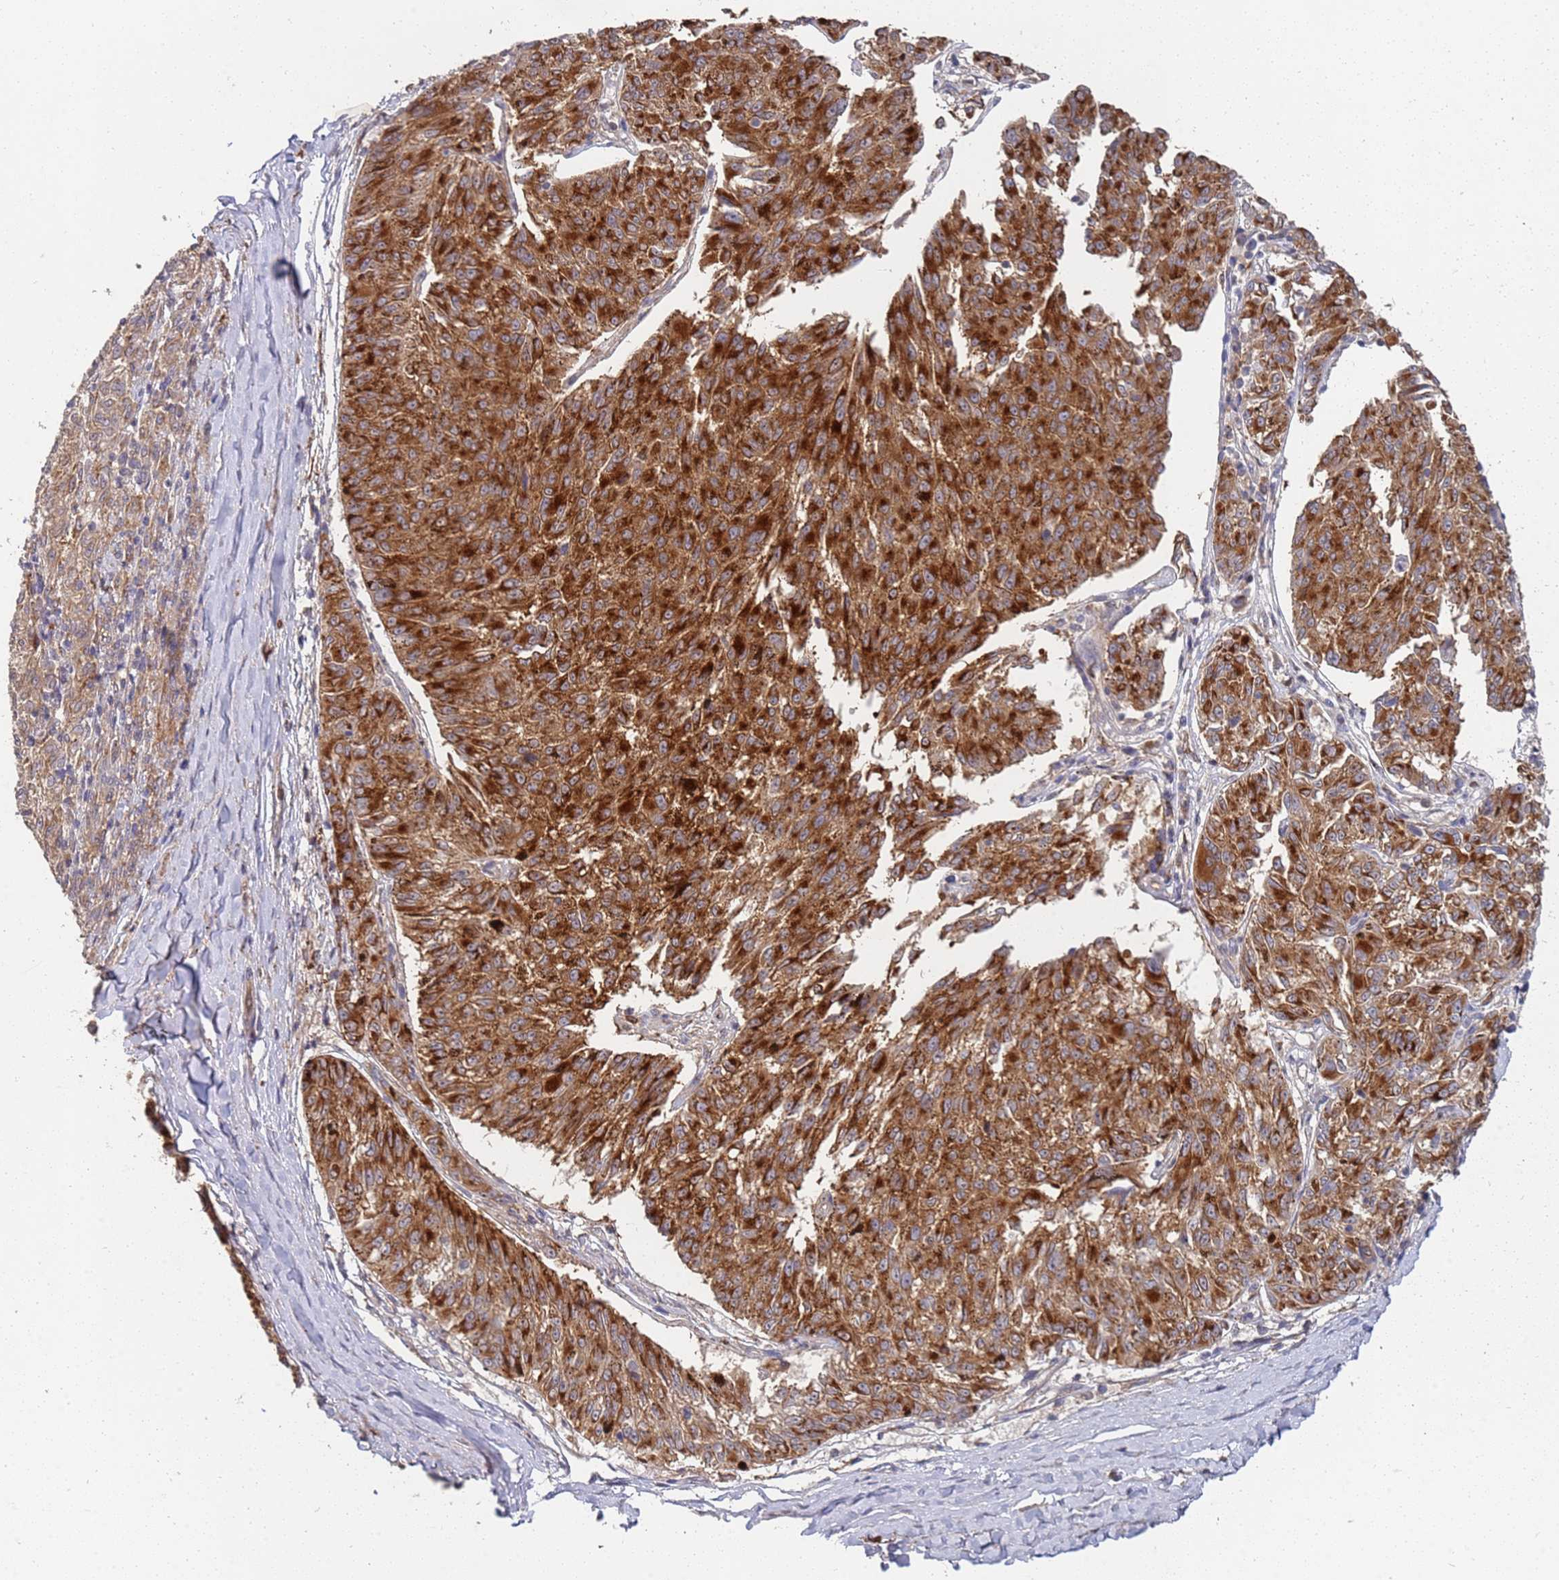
{"staining": {"intensity": "strong", "quantity": ">75%", "location": "cytoplasmic/membranous"}, "tissue": "melanoma", "cell_type": "Tumor cells", "image_type": "cancer", "snomed": [{"axis": "morphology", "description": "Malignant melanoma, NOS"}, {"axis": "topography", "description": "Skin"}], "caption": "A brown stain labels strong cytoplasmic/membranous expression of a protein in malignant melanoma tumor cells.", "gene": "ABCB6", "patient": {"sex": "female", "age": 72}}